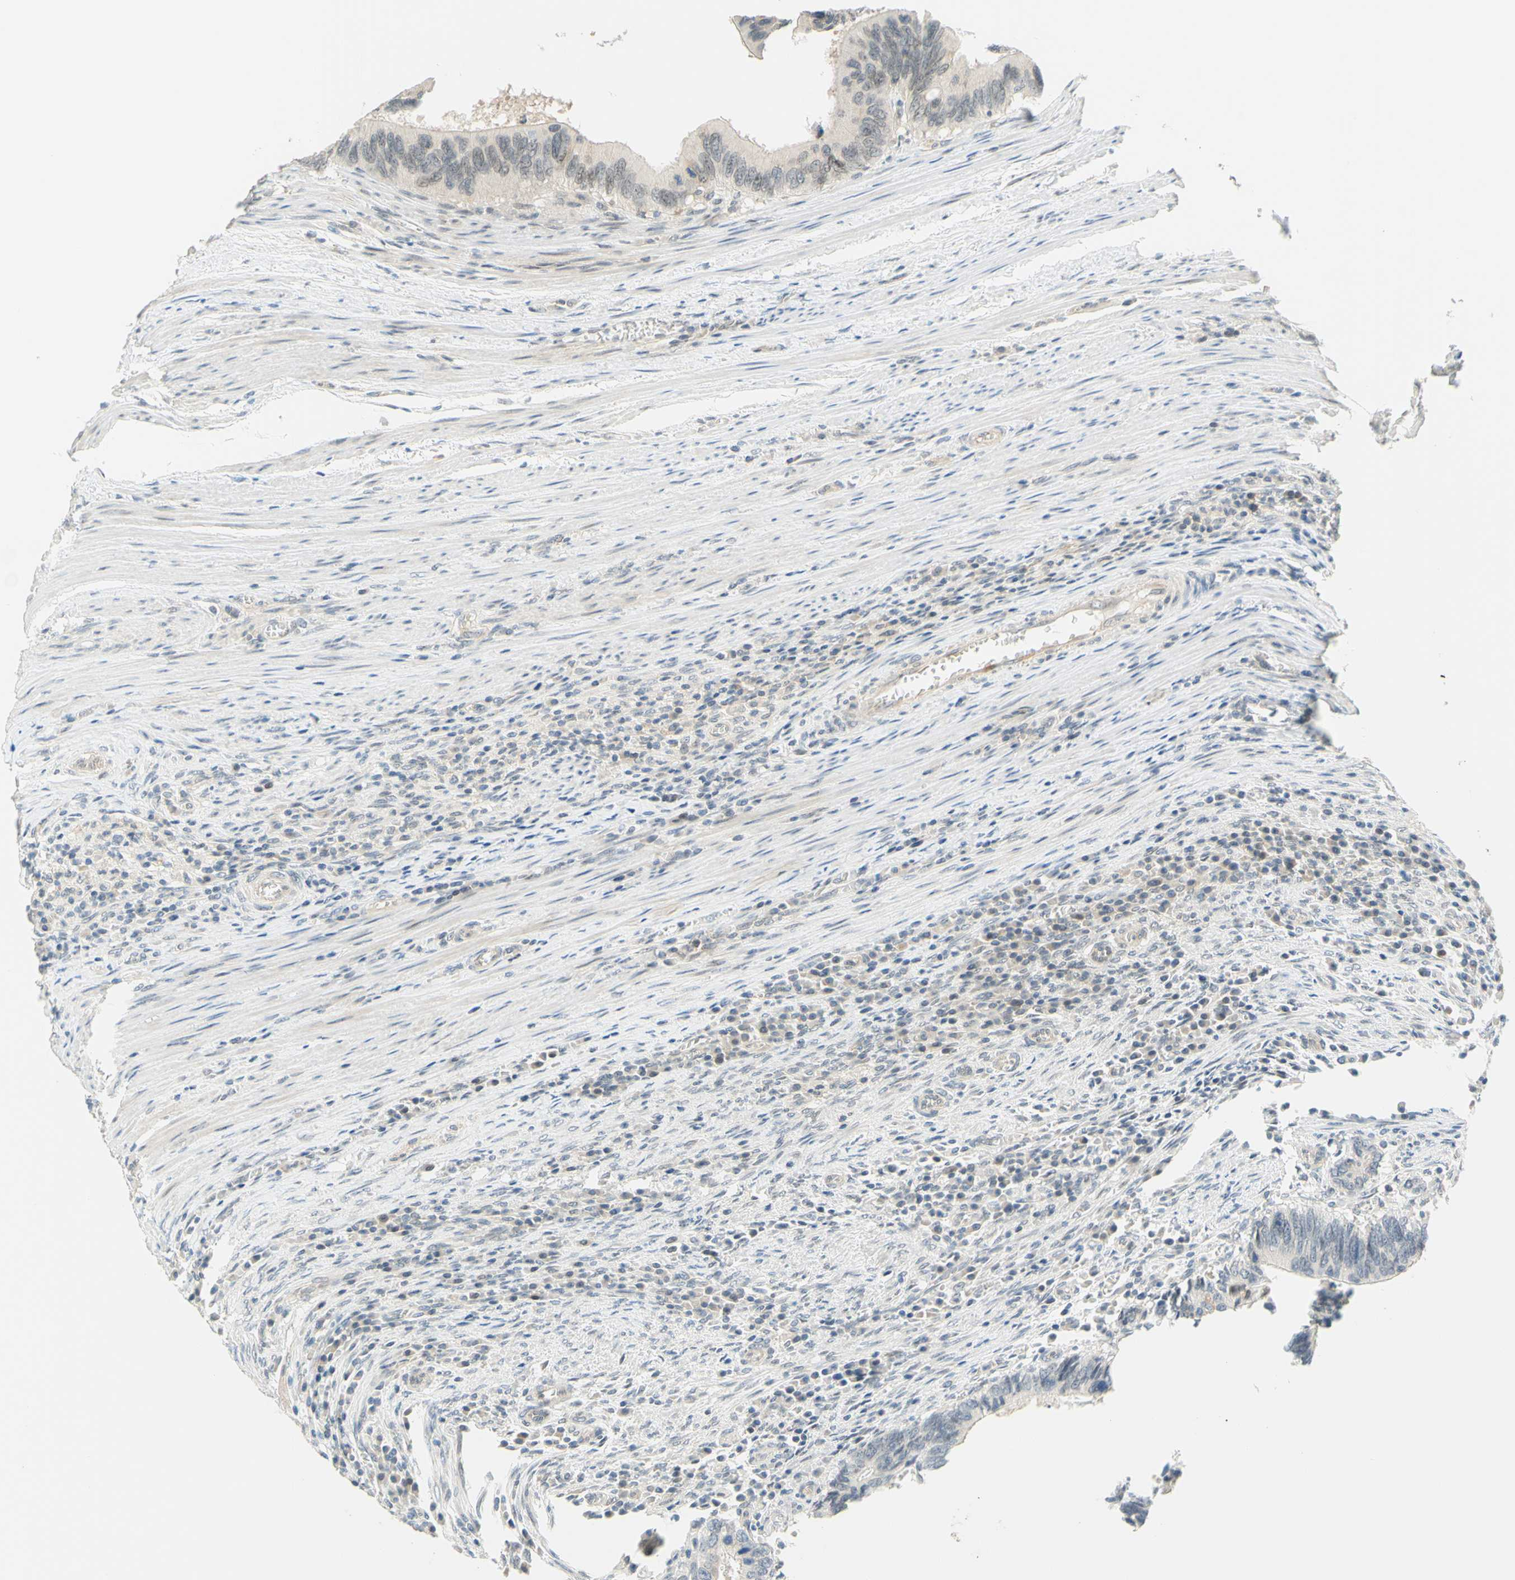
{"staining": {"intensity": "negative", "quantity": "none", "location": "none"}, "tissue": "colorectal cancer", "cell_type": "Tumor cells", "image_type": "cancer", "snomed": [{"axis": "morphology", "description": "Adenocarcinoma, NOS"}, {"axis": "topography", "description": "Colon"}], "caption": "A histopathology image of adenocarcinoma (colorectal) stained for a protein displays no brown staining in tumor cells.", "gene": "C2CD2L", "patient": {"sex": "male", "age": 72}}